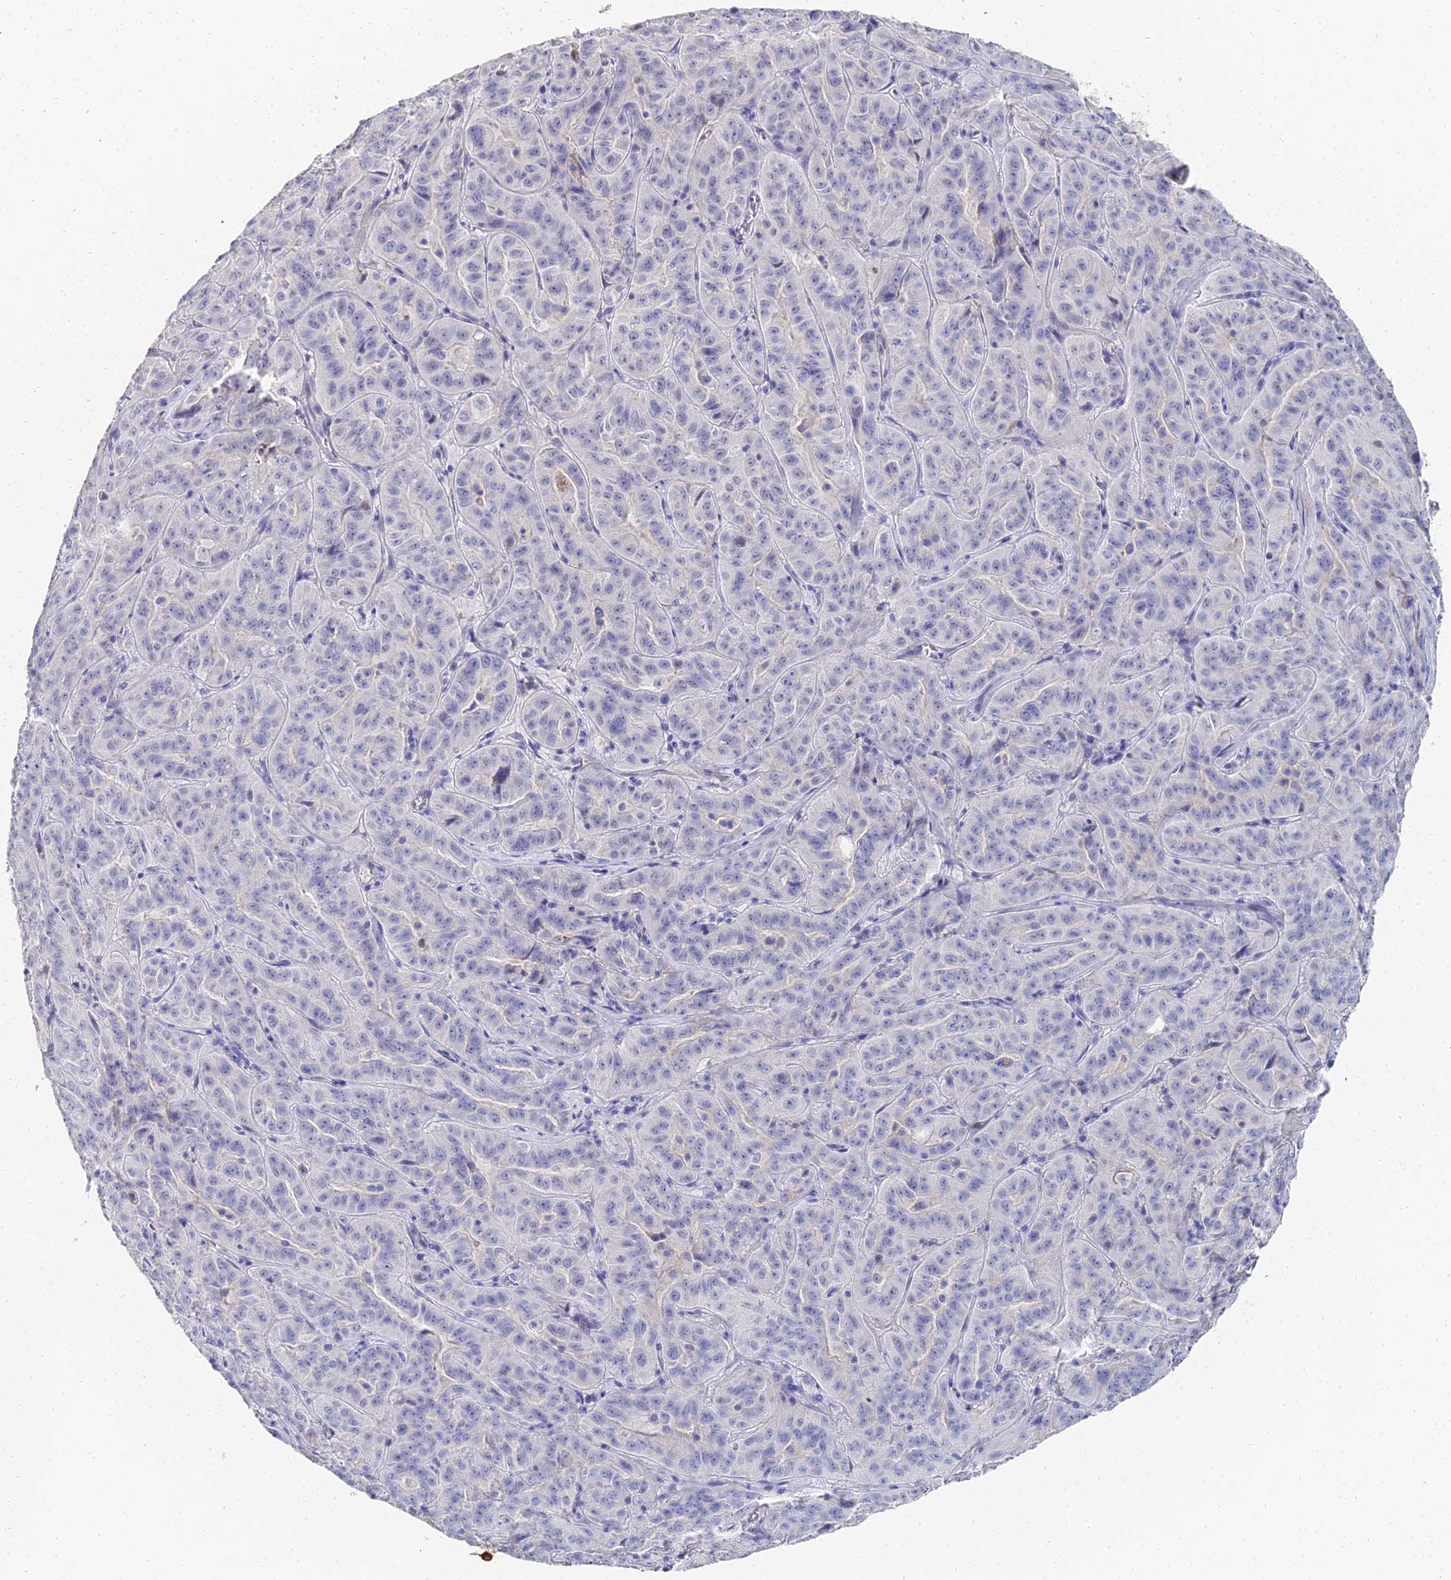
{"staining": {"intensity": "negative", "quantity": "none", "location": "none"}, "tissue": "pancreatic cancer", "cell_type": "Tumor cells", "image_type": "cancer", "snomed": [{"axis": "morphology", "description": "Adenocarcinoma, NOS"}, {"axis": "topography", "description": "Pancreas"}], "caption": "The micrograph demonstrates no significant positivity in tumor cells of adenocarcinoma (pancreatic).", "gene": "KRT17", "patient": {"sex": "male", "age": 63}}